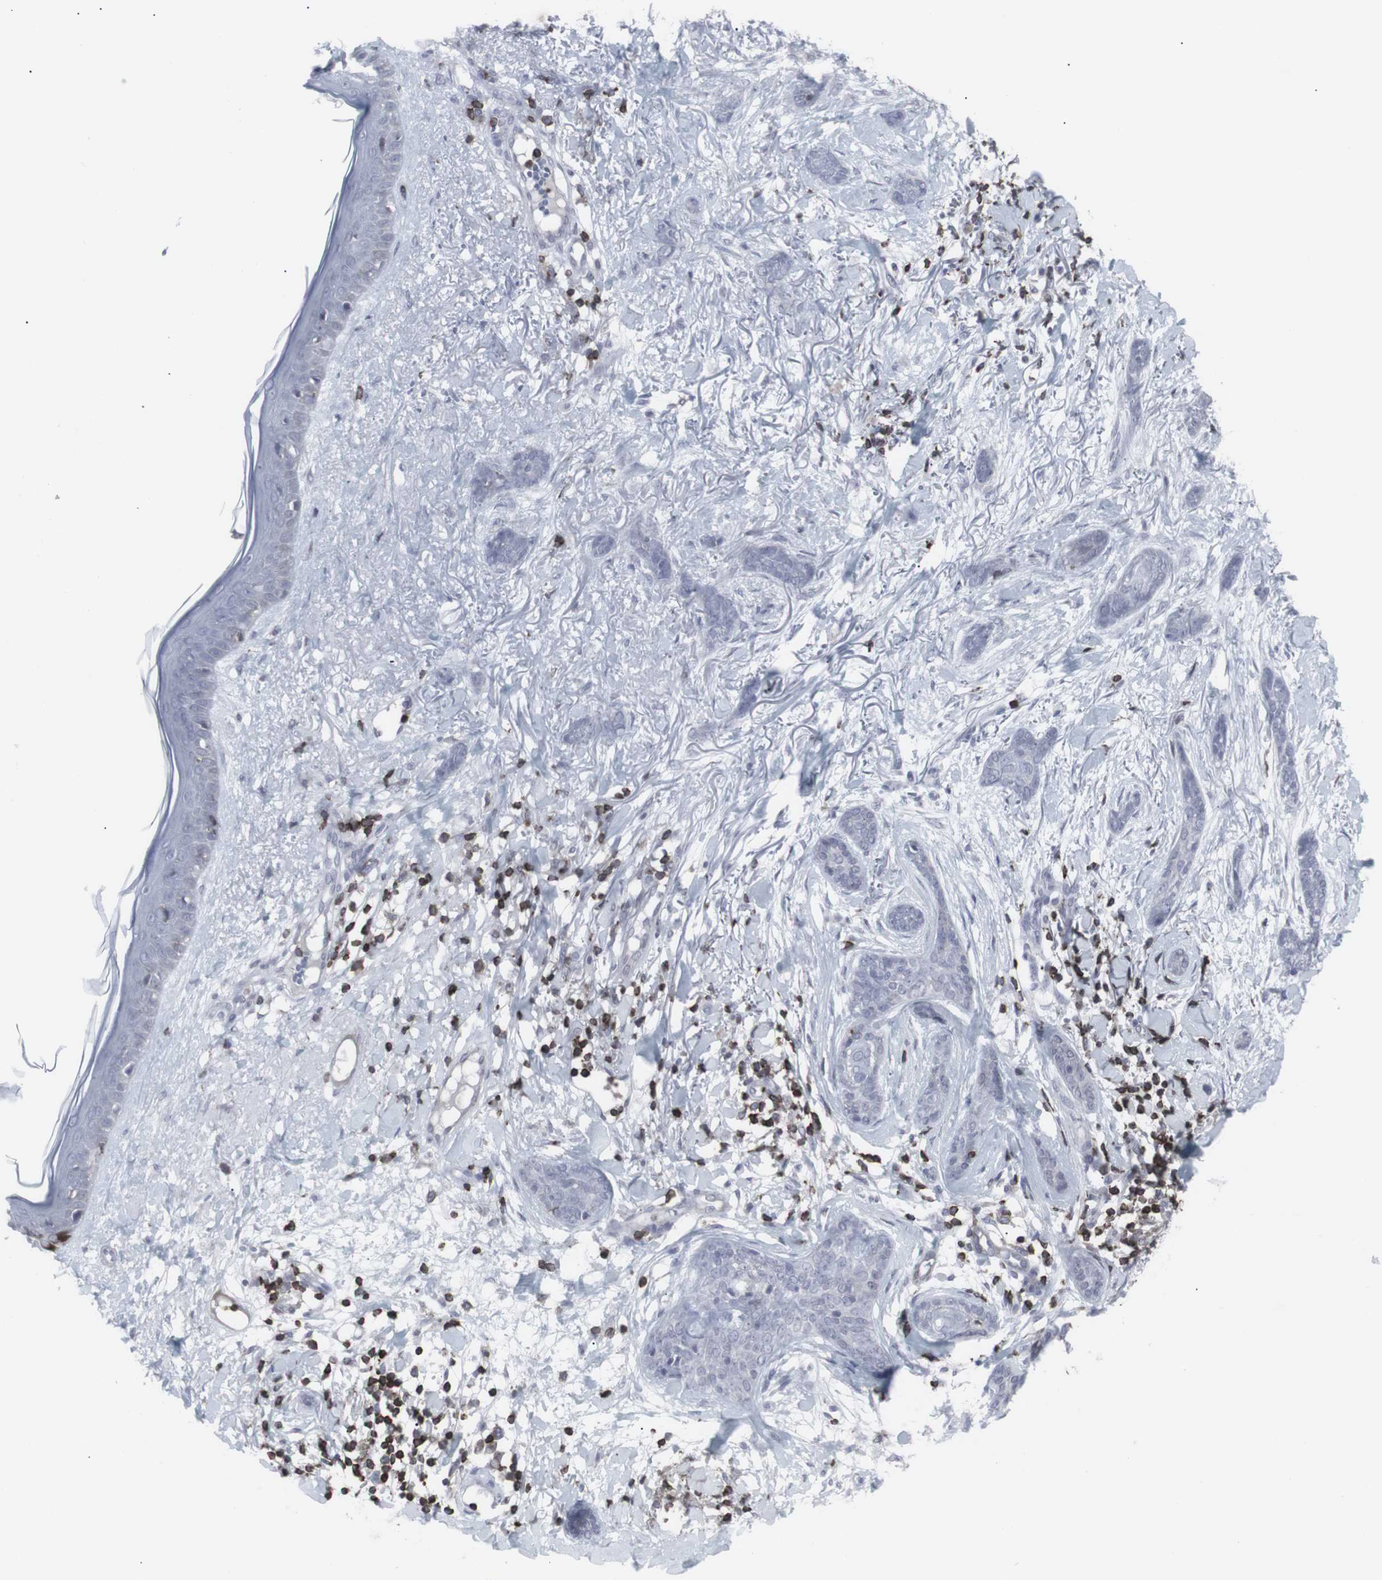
{"staining": {"intensity": "negative", "quantity": "none", "location": "none"}, "tissue": "skin cancer", "cell_type": "Tumor cells", "image_type": "cancer", "snomed": [{"axis": "morphology", "description": "Basal cell carcinoma"}, {"axis": "morphology", "description": "Adnexal tumor, benign"}, {"axis": "topography", "description": "Skin"}], "caption": "Immunohistochemical staining of skin cancer (benign adnexal tumor) demonstrates no significant staining in tumor cells.", "gene": "APOBEC2", "patient": {"sex": "female", "age": 42}}